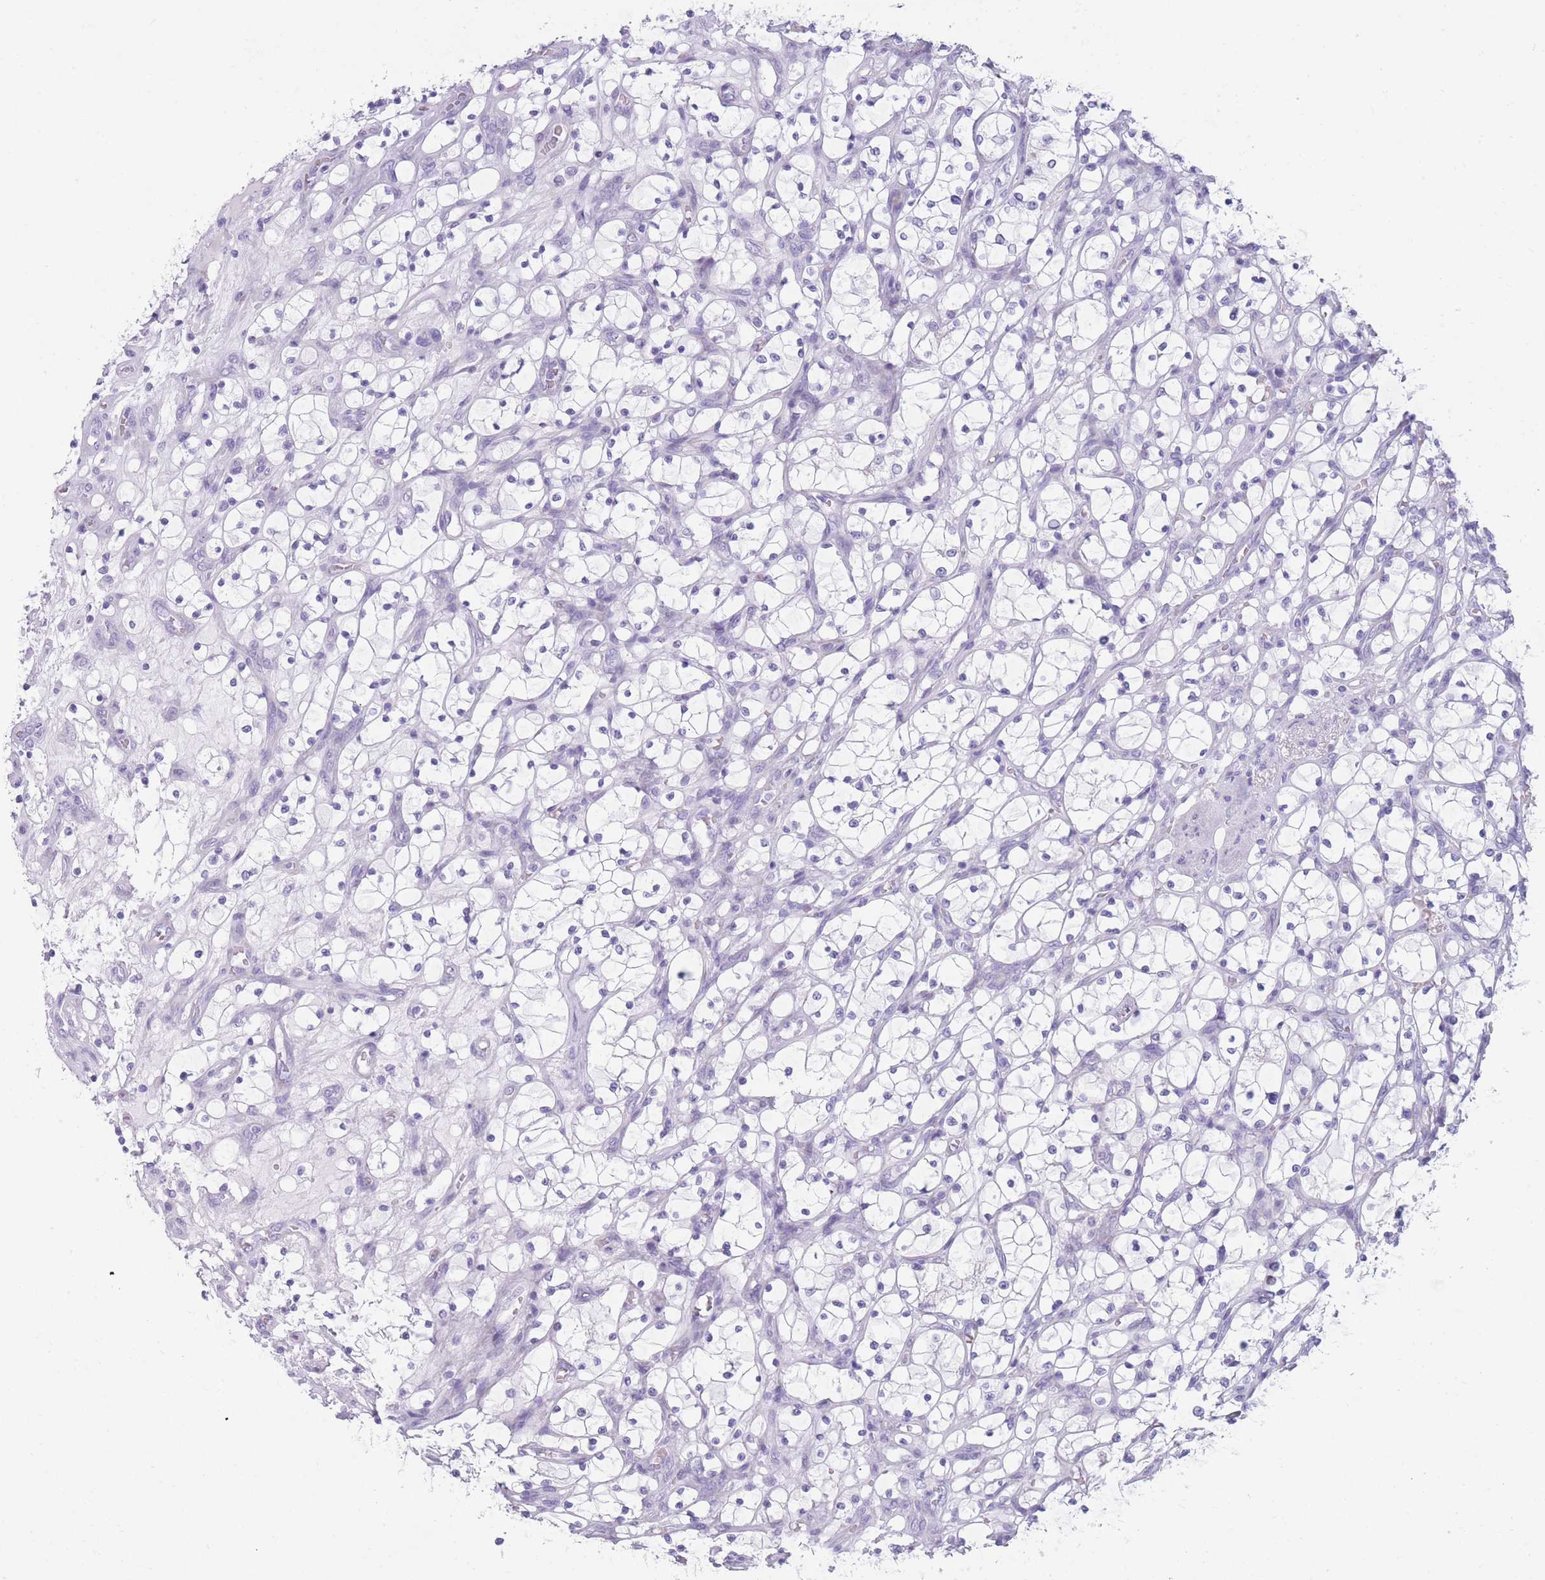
{"staining": {"intensity": "negative", "quantity": "none", "location": "none"}, "tissue": "renal cancer", "cell_type": "Tumor cells", "image_type": "cancer", "snomed": [{"axis": "morphology", "description": "Adenocarcinoma, NOS"}, {"axis": "topography", "description": "Kidney"}], "caption": "This is a histopathology image of immunohistochemistry staining of renal cancer, which shows no positivity in tumor cells.", "gene": "COL27A1", "patient": {"sex": "female", "age": 69}}